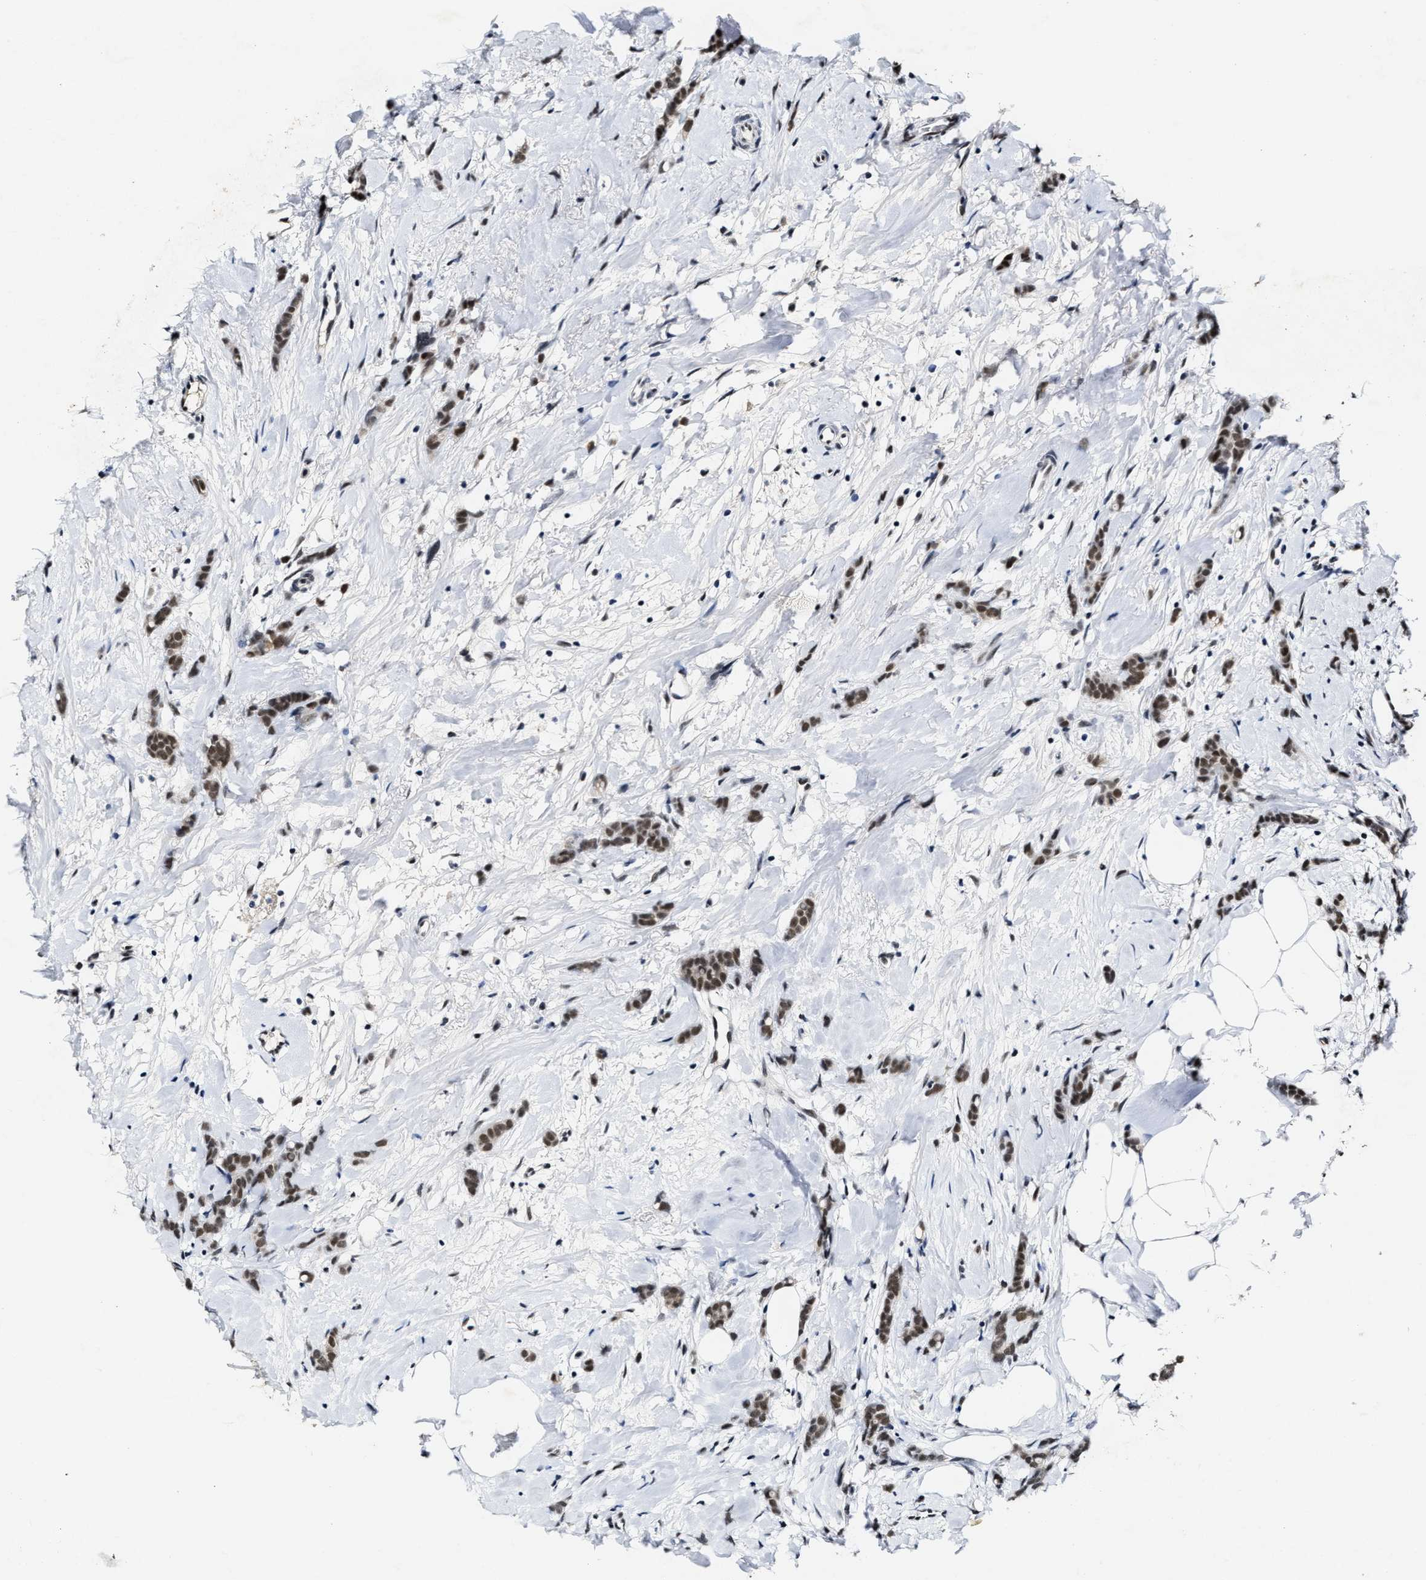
{"staining": {"intensity": "strong", "quantity": ">75%", "location": "nuclear"}, "tissue": "breast cancer", "cell_type": "Tumor cells", "image_type": "cancer", "snomed": [{"axis": "morphology", "description": "Lobular carcinoma, in situ"}, {"axis": "morphology", "description": "Lobular carcinoma"}, {"axis": "topography", "description": "Breast"}], "caption": "An immunohistochemistry (IHC) histopathology image of tumor tissue is shown. Protein staining in brown highlights strong nuclear positivity in breast cancer (lobular carcinoma in situ) within tumor cells.", "gene": "INIP", "patient": {"sex": "female", "age": 41}}